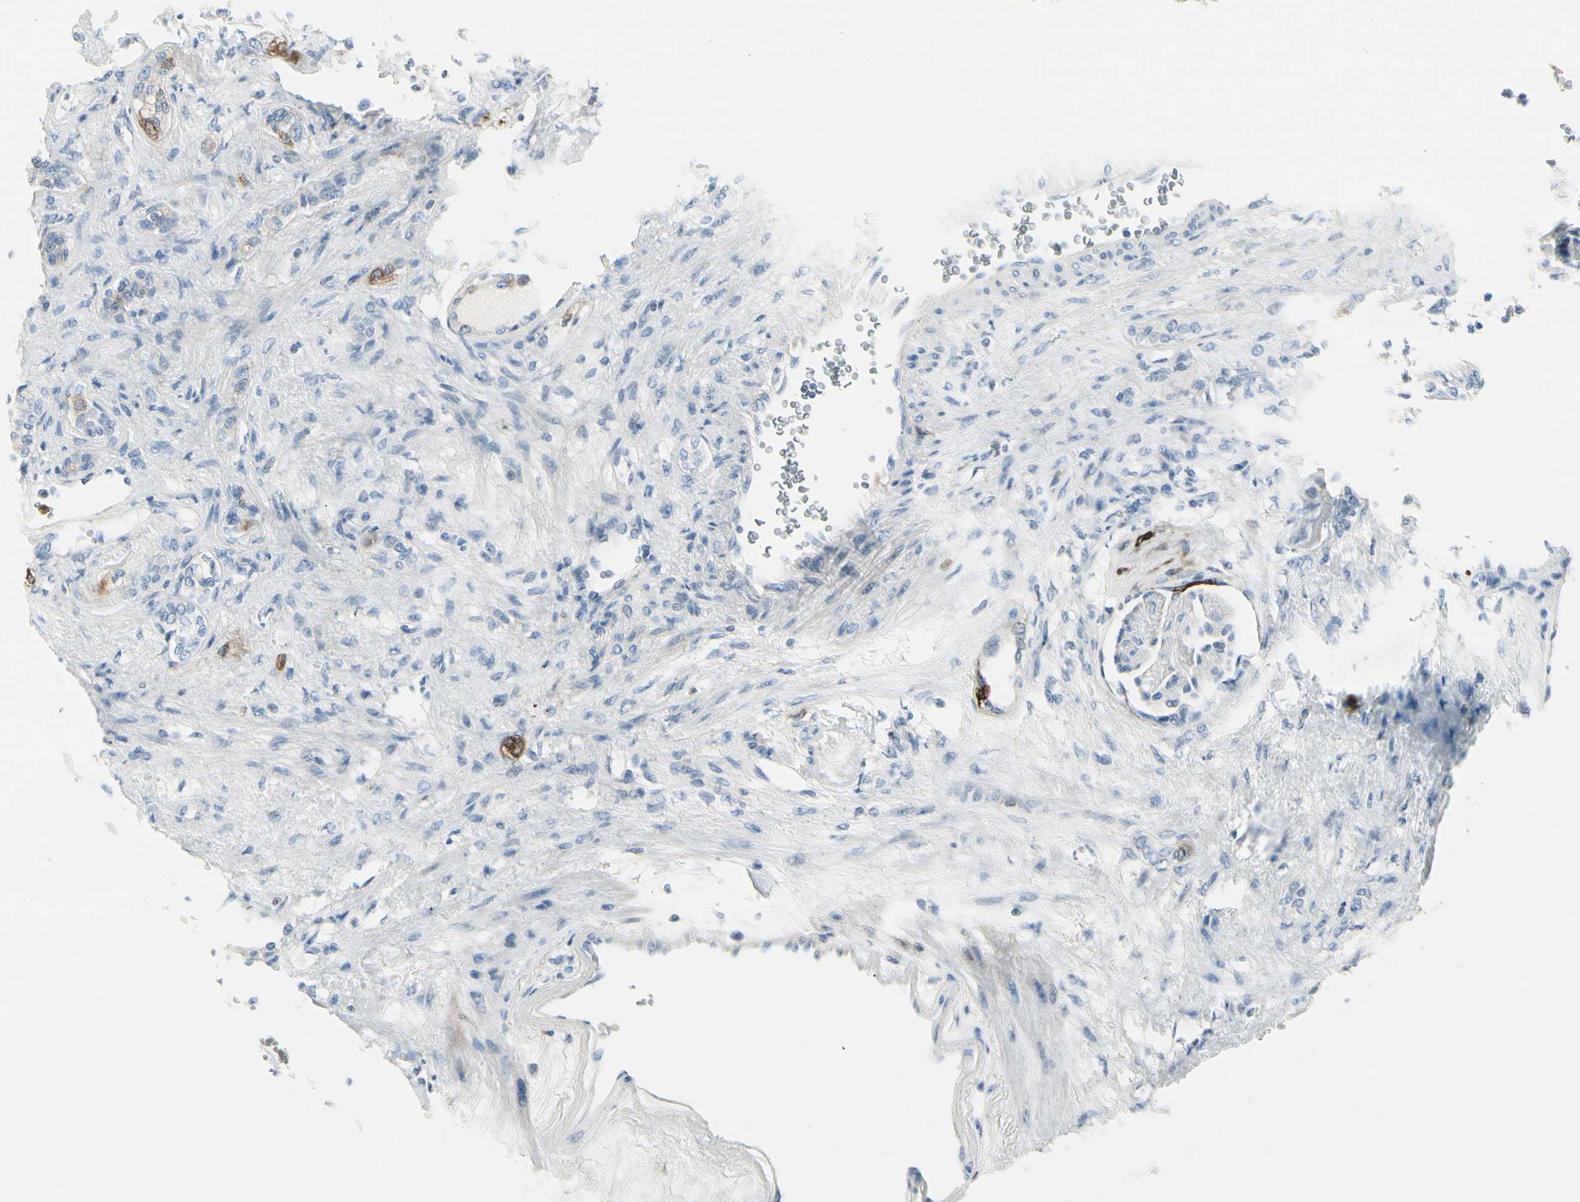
{"staining": {"intensity": "negative", "quantity": "none", "location": "none"}, "tissue": "renal cancer", "cell_type": "Tumor cells", "image_type": "cancer", "snomed": [{"axis": "morphology", "description": "Adenocarcinoma, NOS"}, {"axis": "topography", "description": "Kidney"}], "caption": "Renal cancer (adenocarcinoma) was stained to show a protein in brown. There is no significant staining in tumor cells. The staining was performed using DAB (3,3'-diaminobenzidine) to visualize the protein expression in brown, while the nuclei were stained in blue with hematoxylin (Magnification: 20x).", "gene": "TRAF1", "patient": {"sex": "female", "age": 83}}